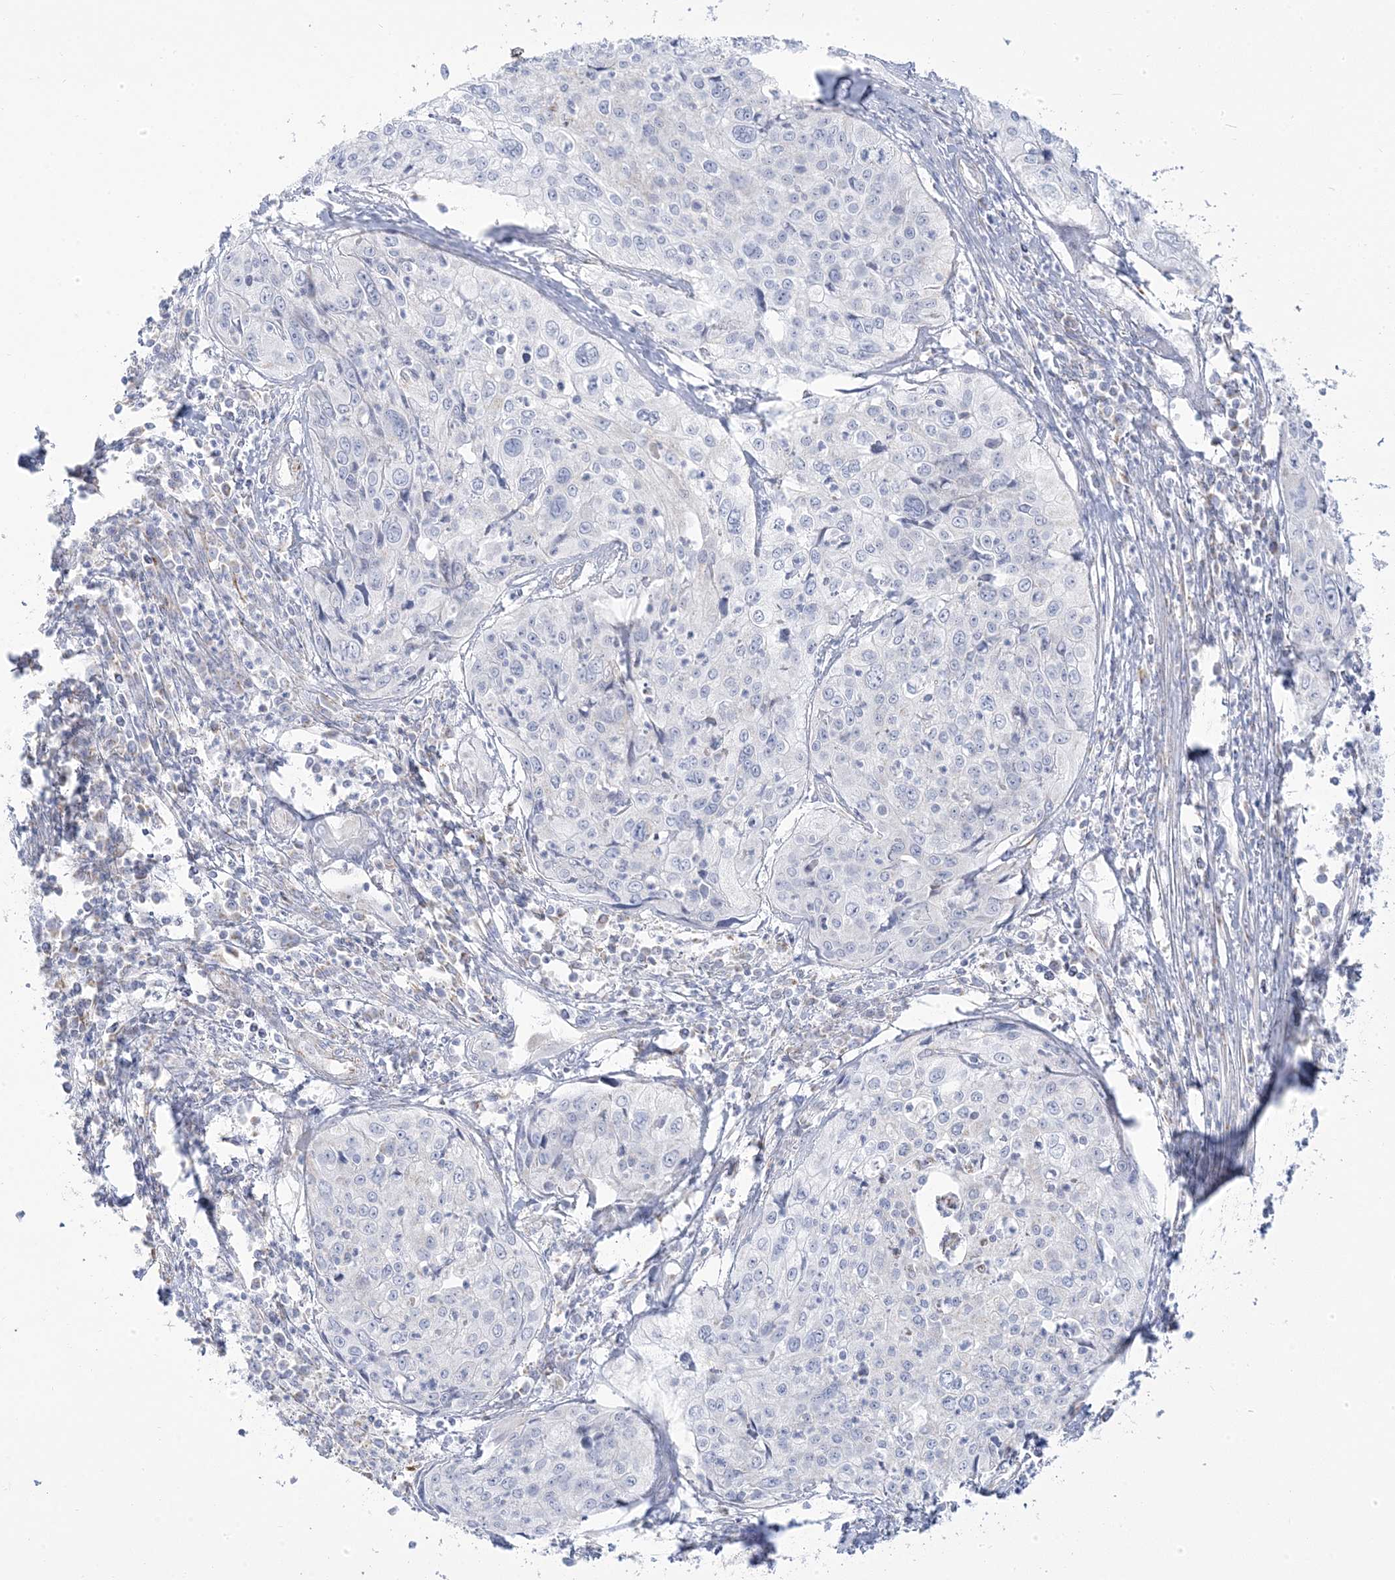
{"staining": {"intensity": "negative", "quantity": "none", "location": "none"}, "tissue": "cervical cancer", "cell_type": "Tumor cells", "image_type": "cancer", "snomed": [{"axis": "morphology", "description": "Squamous cell carcinoma, NOS"}, {"axis": "topography", "description": "Cervix"}], "caption": "Immunohistochemistry (IHC) histopathology image of cervical cancer (squamous cell carcinoma) stained for a protein (brown), which shows no expression in tumor cells.", "gene": "PCCB", "patient": {"sex": "female", "age": 31}}